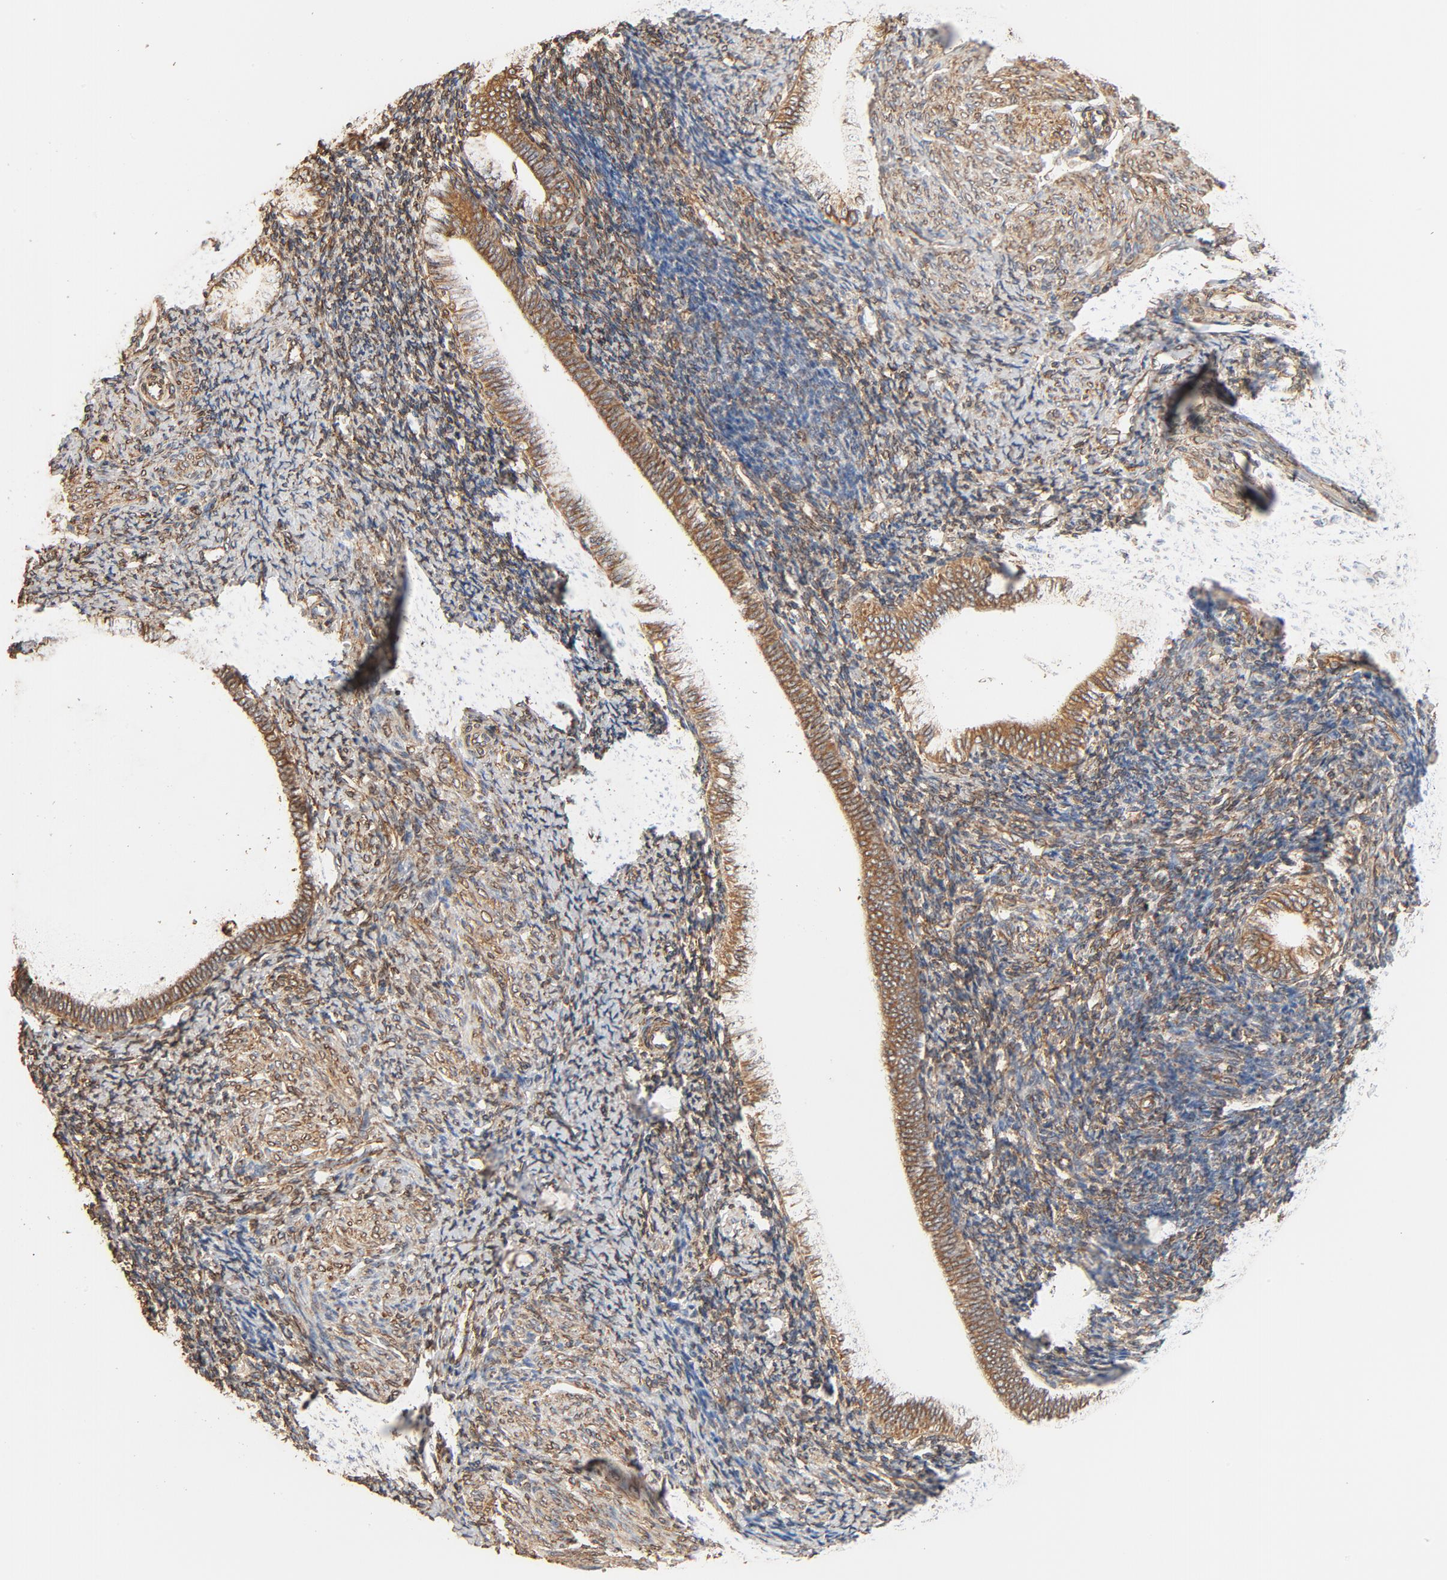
{"staining": {"intensity": "moderate", "quantity": ">75%", "location": "cytoplasmic/membranous"}, "tissue": "endometrium", "cell_type": "Cells in endometrial stroma", "image_type": "normal", "snomed": [{"axis": "morphology", "description": "Normal tissue, NOS"}, {"axis": "topography", "description": "Endometrium"}], "caption": "High-magnification brightfield microscopy of normal endometrium stained with DAB (3,3'-diaminobenzidine) (brown) and counterstained with hematoxylin (blue). cells in endometrial stroma exhibit moderate cytoplasmic/membranous positivity is appreciated in about>75% of cells.", "gene": "BCAP31", "patient": {"sex": "female", "age": 57}}